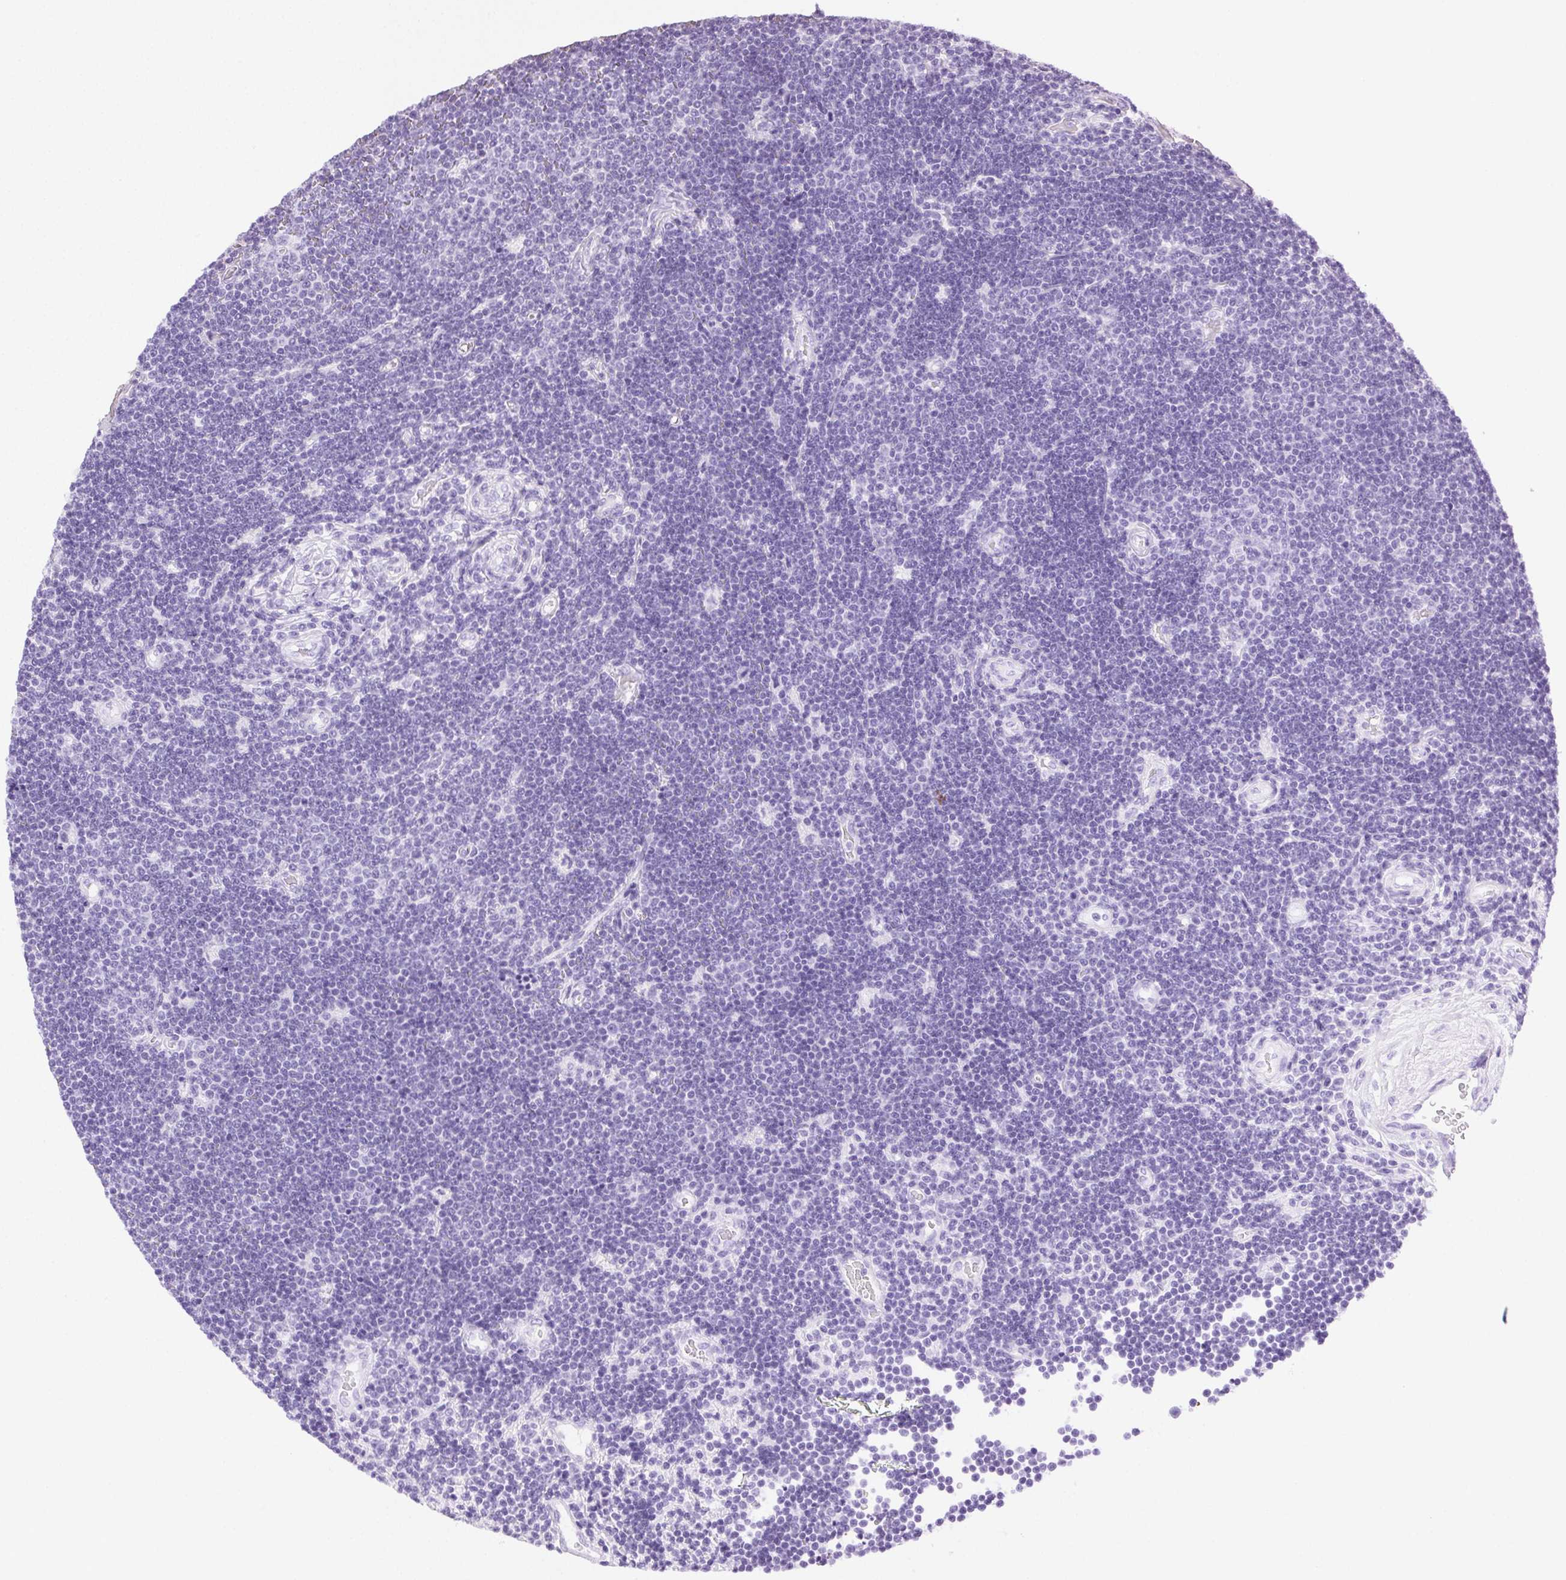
{"staining": {"intensity": "negative", "quantity": "none", "location": "none"}, "tissue": "lymphoma", "cell_type": "Tumor cells", "image_type": "cancer", "snomed": [{"axis": "morphology", "description": "Malignant lymphoma, non-Hodgkin's type, Low grade"}, {"axis": "topography", "description": "Brain"}], "caption": "Micrograph shows no protein expression in tumor cells of lymphoma tissue. (Stains: DAB (3,3'-diaminobenzidine) immunohistochemistry with hematoxylin counter stain, Microscopy: brightfield microscopy at high magnification).", "gene": "CLDN10", "patient": {"sex": "female", "age": 66}}